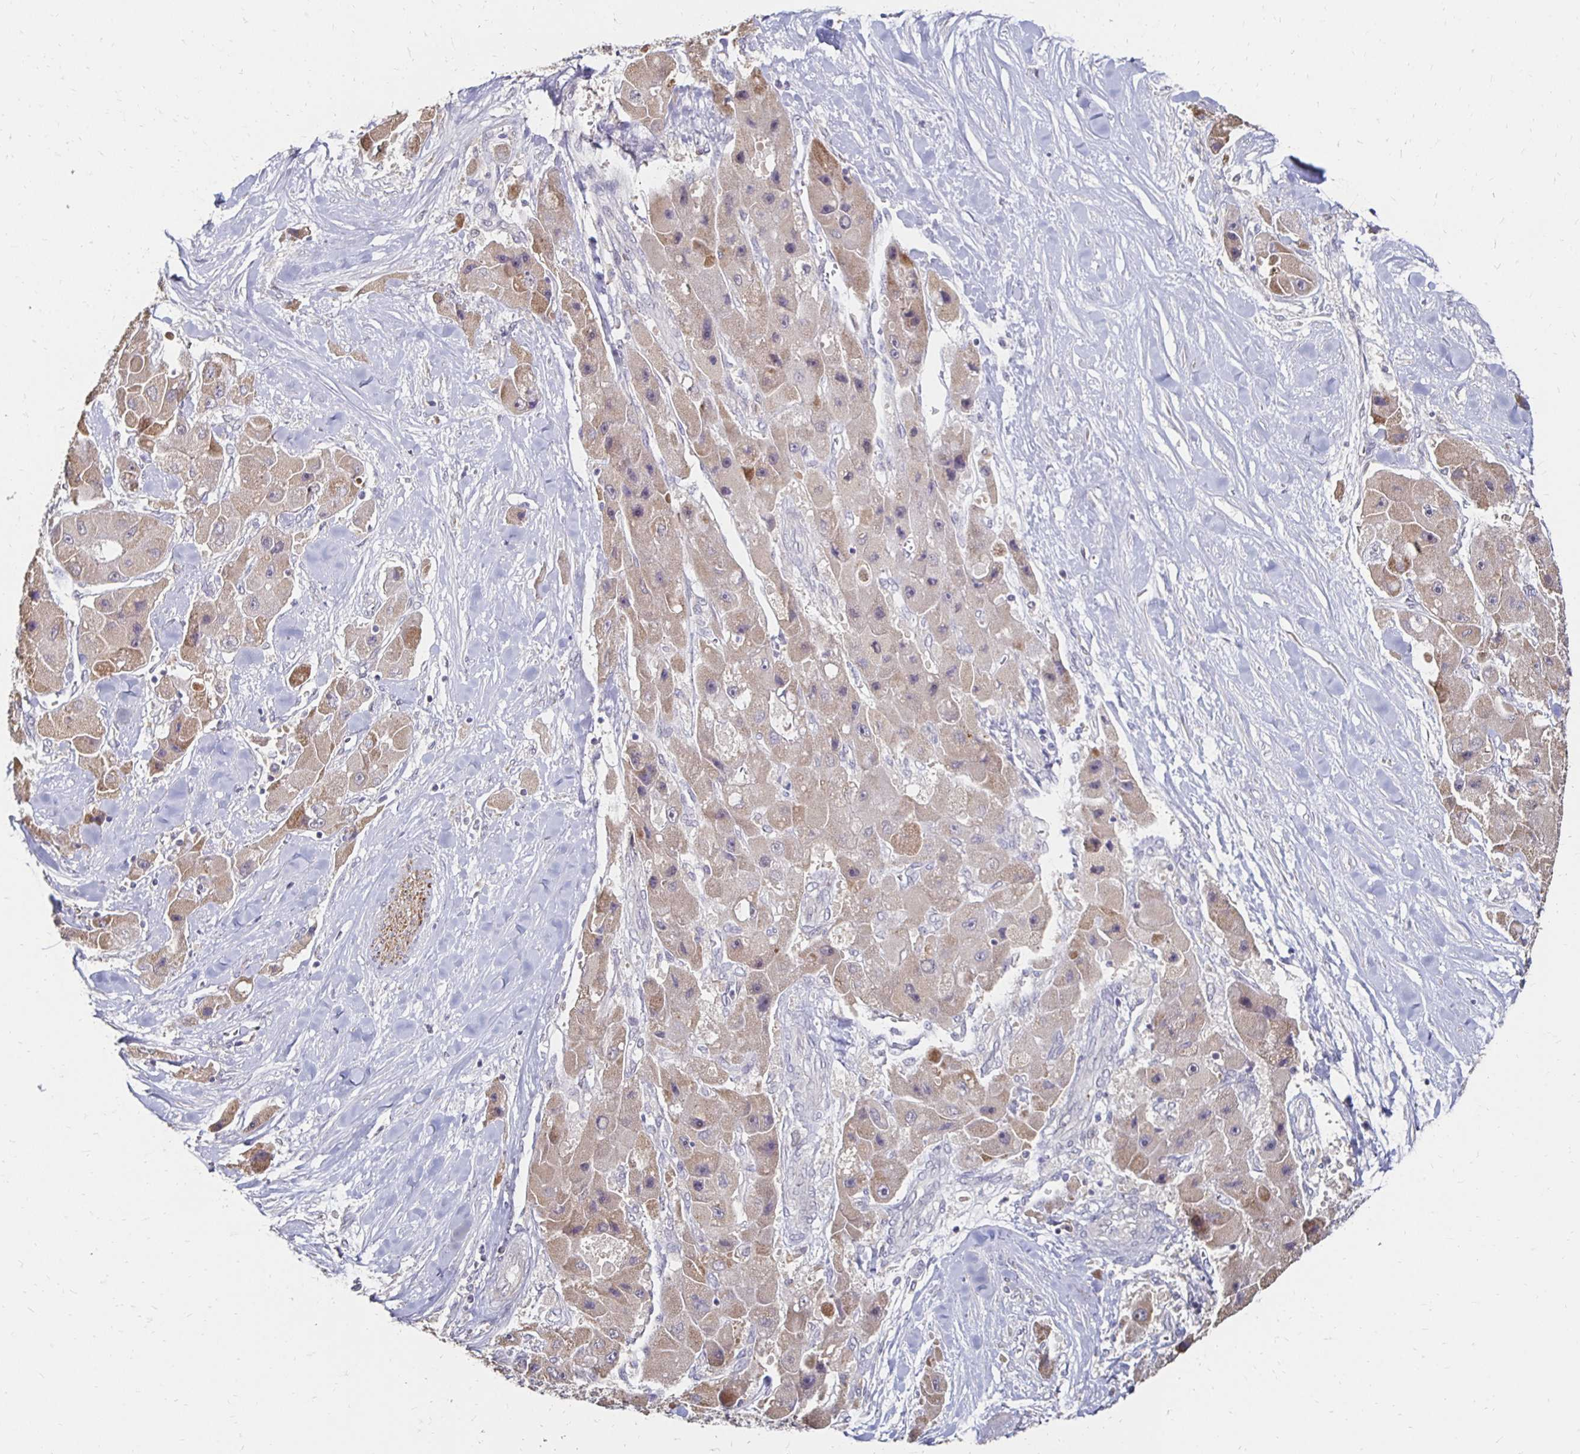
{"staining": {"intensity": "weak", "quantity": "25%-75%", "location": "cytoplasmic/membranous"}, "tissue": "liver cancer", "cell_type": "Tumor cells", "image_type": "cancer", "snomed": [{"axis": "morphology", "description": "Carcinoma, Hepatocellular, NOS"}, {"axis": "topography", "description": "Liver"}], "caption": "Brown immunohistochemical staining in liver hepatocellular carcinoma reveals weak cytoplasmic/membranous positivity in about 25%-75% of tumor cells. The staining was performed using DAB (3,3'-diaminobenzidine), with brown indicating positive protein expression. Nuclei are stained blue with hematoxylin.", "gene": "ZNF727", "patient": {"sex": "male", "age": 24}}